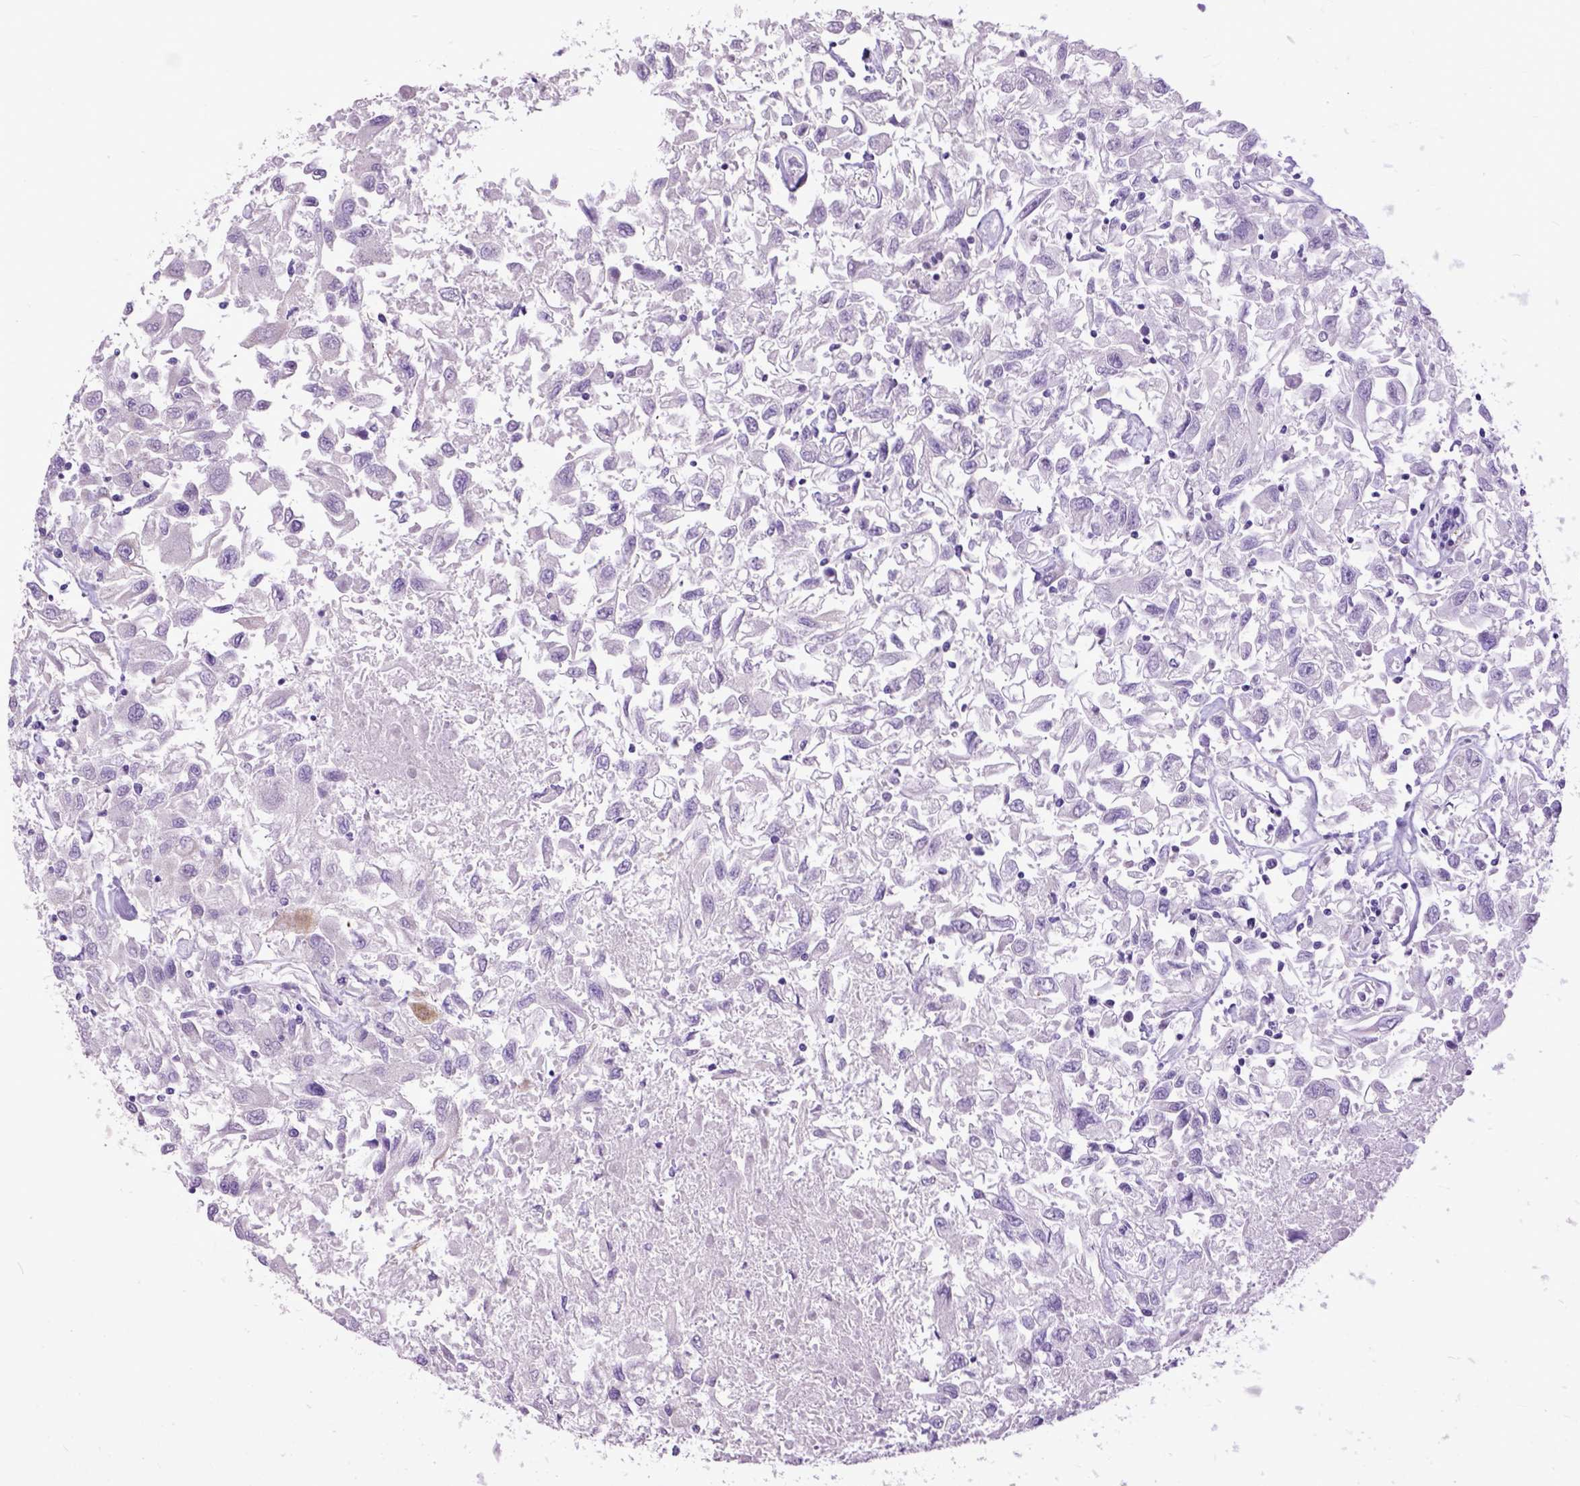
{"staining": {"intensity": "negative", "quantity": "none", "location": "none"}, "tissue": "renal cancer", "cell_type": "Tumor cells", "image_type": "cancer", "snomed": [{"axis": "morphology", "description": "Adenocarcinoma, NOS"}, {"axis": "topography", "description": "Kidney"}], "caption": "This is a micrograph of IHC staining of renal cancer (adenocarcinoma), which shows no positivity in tumor cells.", "gene": "RAB25", "patient": {"sex": "female", "age": 76}}